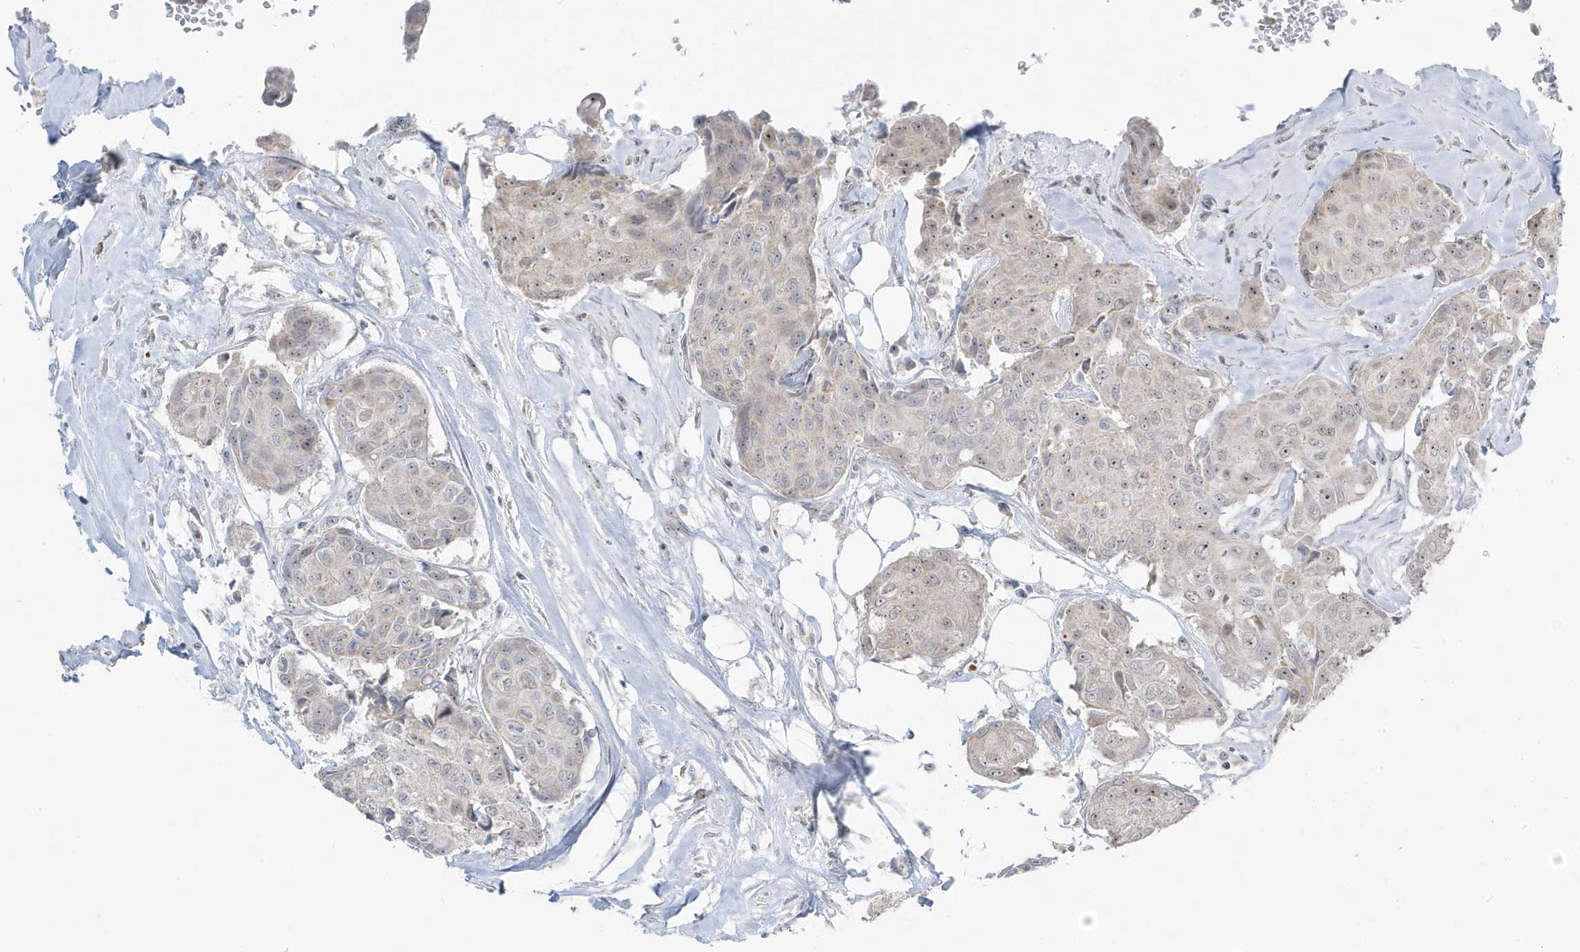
{"staining": {"intensity": "weak", "quantity": "<25%", "location": "nuclear"}, "tissue": "breast cancer", "cell_type": "Tumor cells", "image_type": "cancer", "snomed": [{"axis": "morphology", "description": "Duct carcinoma"}, {"axis": "topography", "description": "Breast"}], "caption": "Breast cancer stained for a protein using immunohistochemistry (IHC) displays no staining tumor cells.", "gene": "TSEN15", "patient": {"sex": "female", "age": 80}}